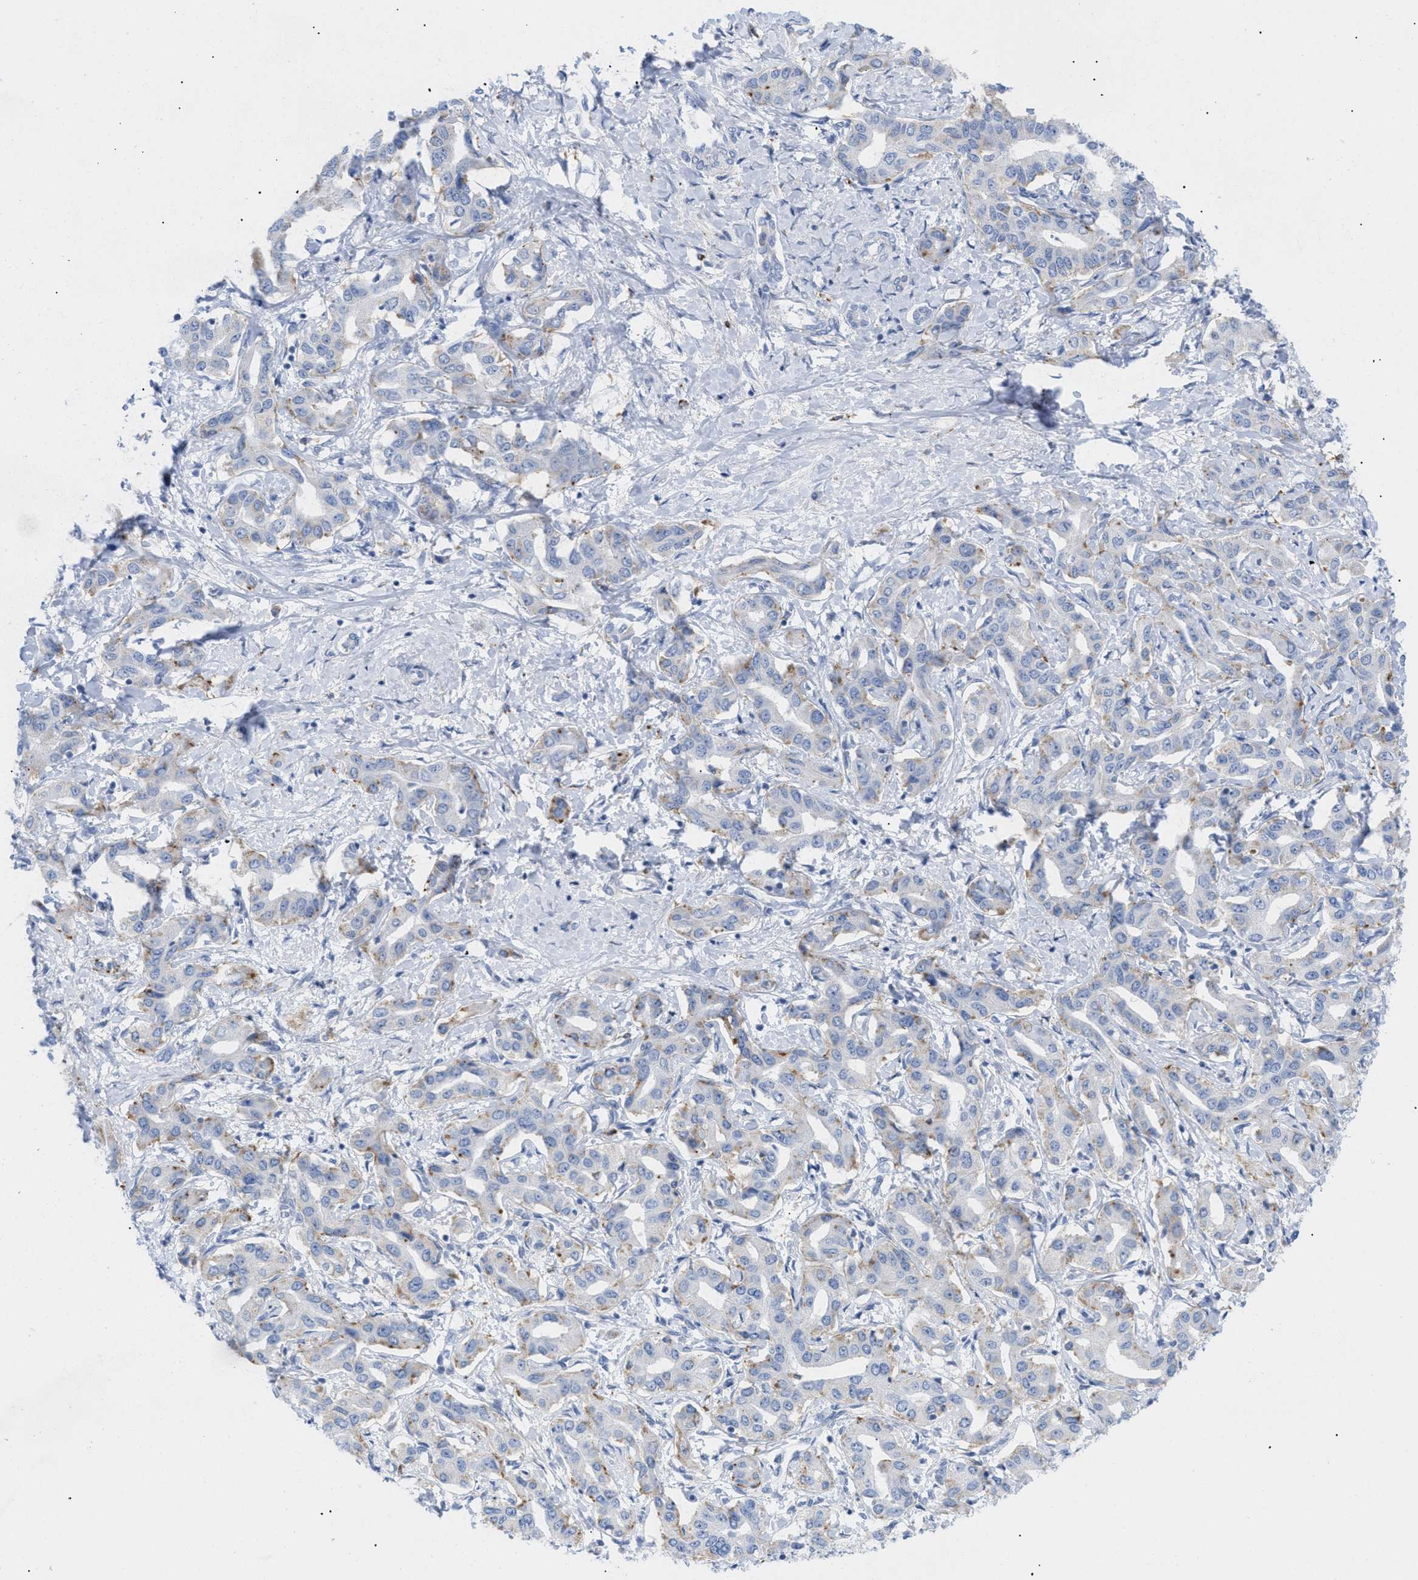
{"staining": {"intensity": "moderate", "quantity": "<25%", "location": "cytoplasmic/membranous"}, "tissue": "liver cancer", "cell_type": "Tumor cells", "image_type": "cancer", "snomed": [{"axis": "morphology", "description": "Cholangiocarcinoma"}, {"axis": "topography", "description": "Liver"}], "caption": "Immunohistochemistry (IHC) staining of liver cancer (cholangiocarcinoma), which displays low levels of moderate cytoplasmic/membranous positivity in approximately <25% of tumor cells indicating moderate cytoplasmic/membranous protein staining. The staining was performed using DAB (brown) for protein detection and nuclei were counterstained in hematoxylin (blue).", "gene": "DRAM2", "patient": {"sex": "male", "age": 59}}